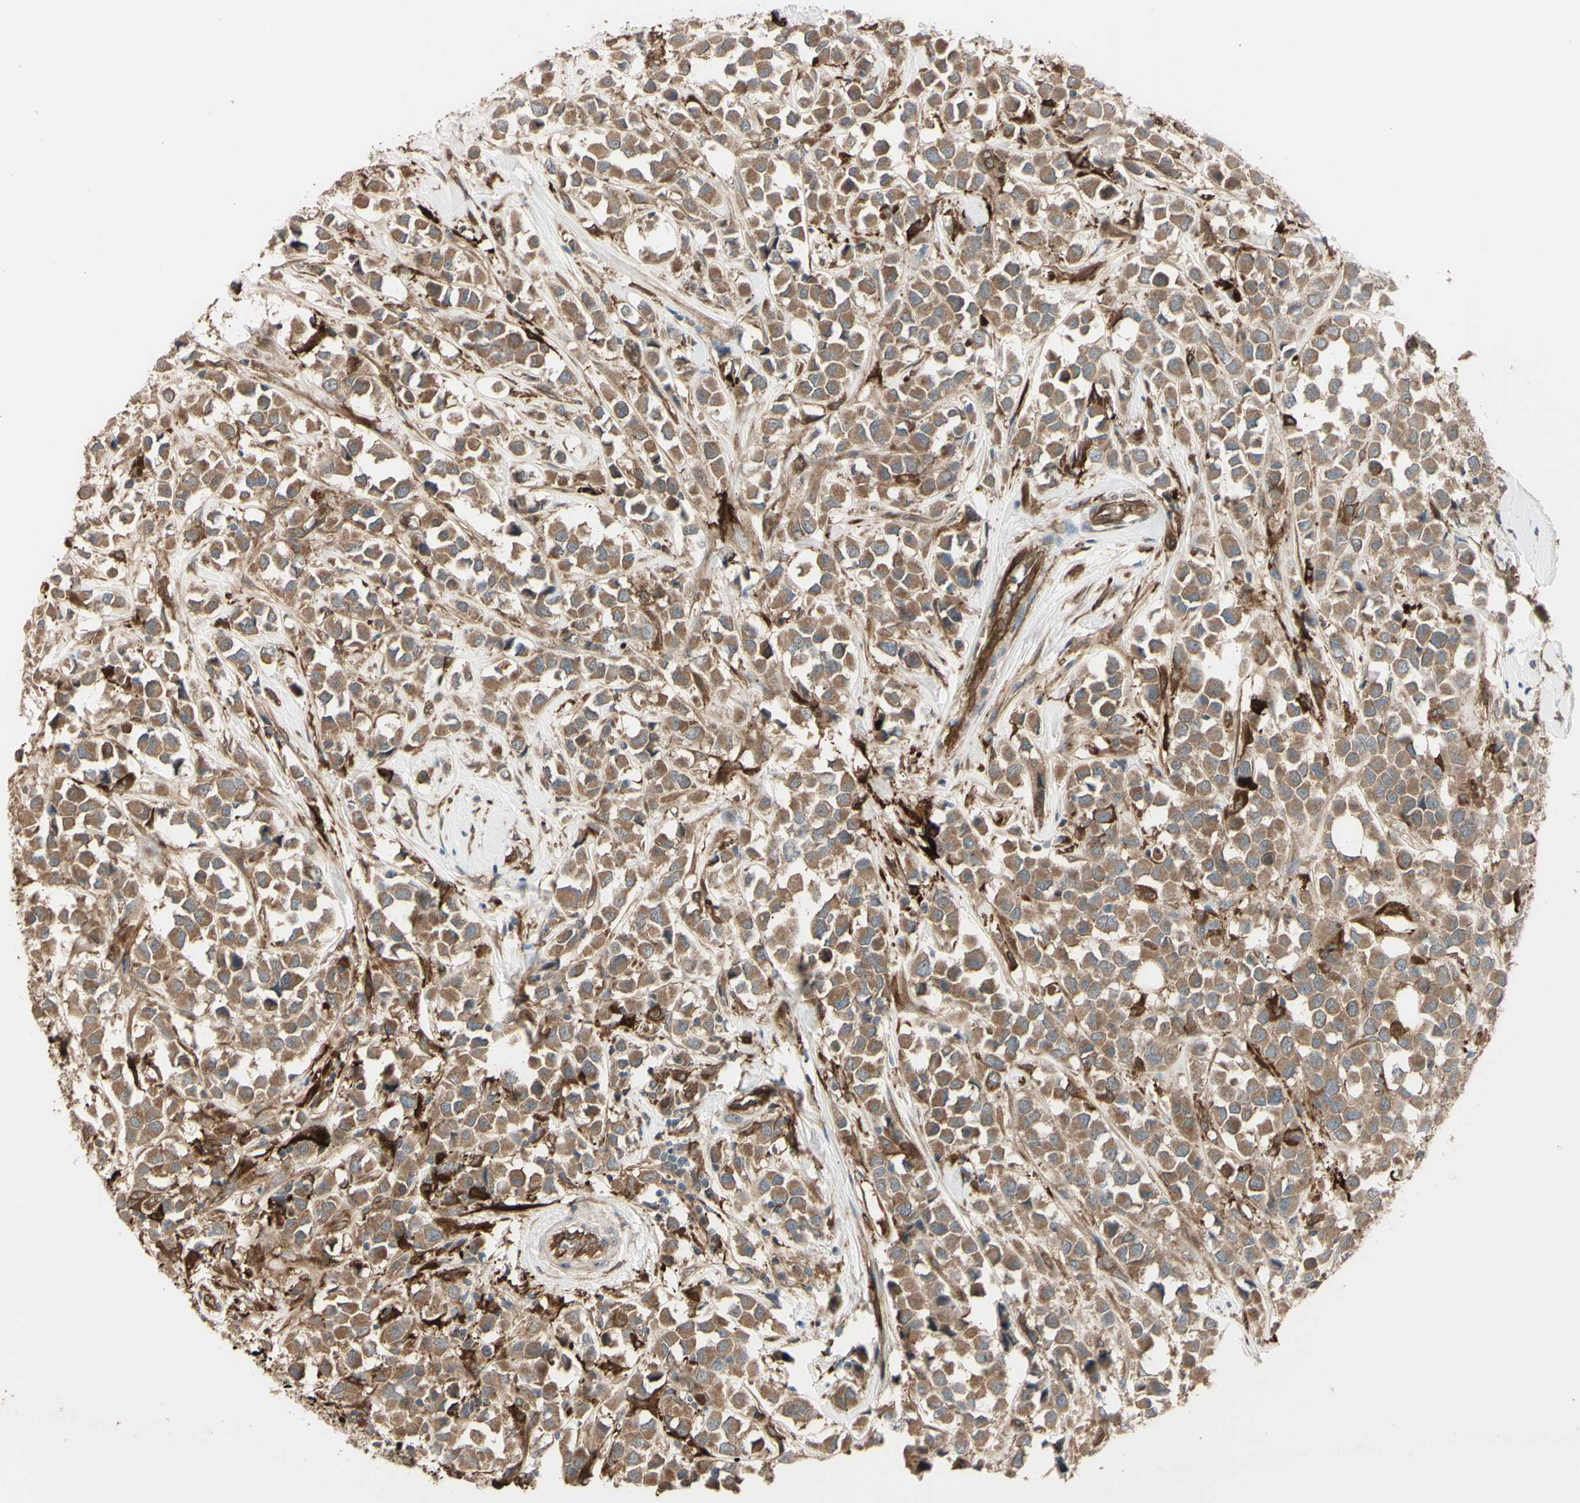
{"staining": {"intensity": "moderate", "quantity": ">75%", "location": "cytoplasmic/membranous"}, "tissue": "breast cancer", "cell_type": "Tumor cells", "image_type": "cancer", "snomed": [{"axis": "morphology", "description": "Duct carcinoma"}, {"axis": "topography", "description": "Breast"}], "caption": "Immunohistochemistry (DAB (3,3'-diaminobenzidine)) staining of breast cancer shows moderate cytoplasmic/membranous protein positivity in about >75% of tumor cells.", "gene": "PTPN12", "patient": {"sex": "female", "age": 61}}